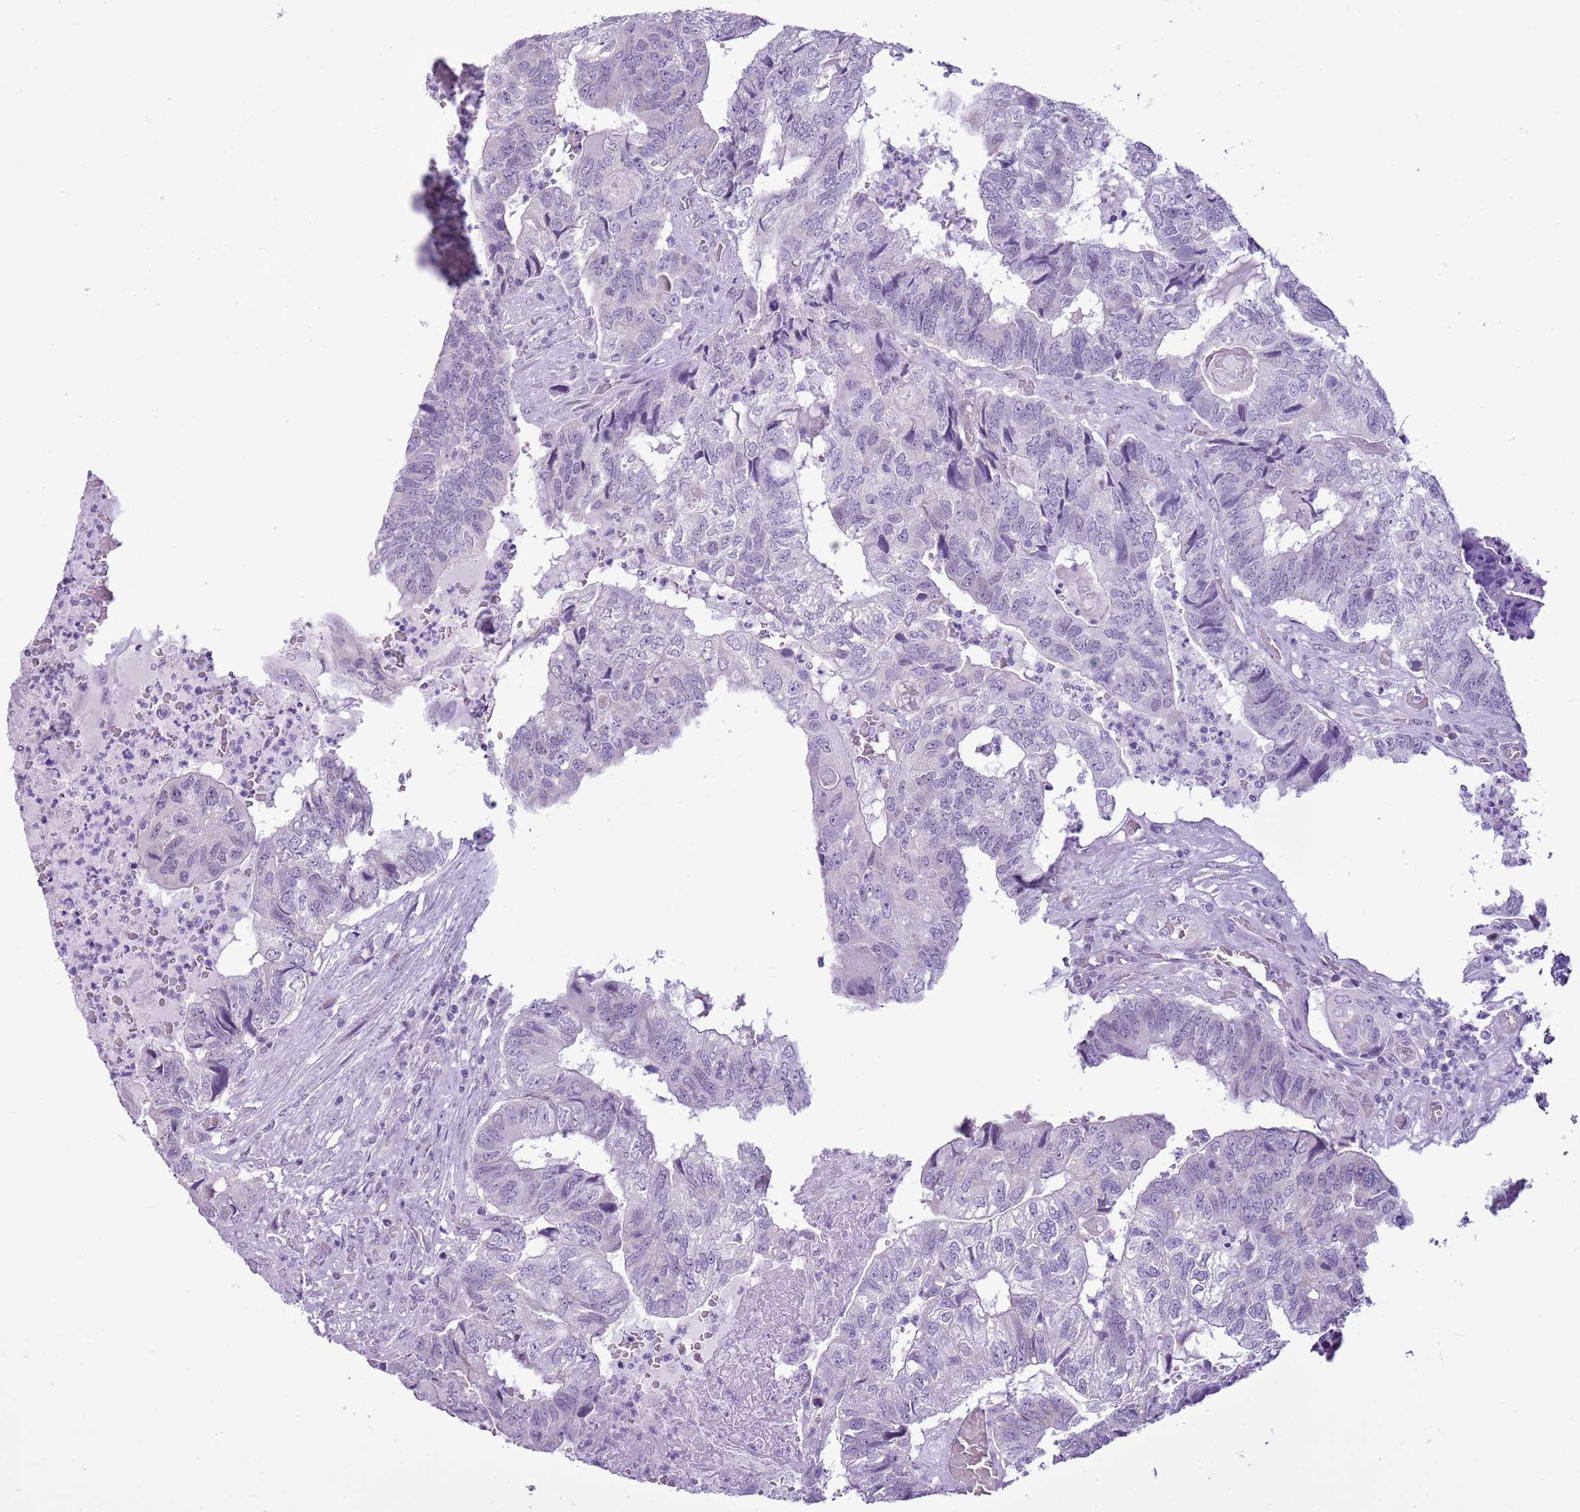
{"staining": {"intensity": "negative", "quantity": "none", "location": "none"}, "tissue": "colorectal cancer", "cell_type": "Tumor cells", "image_type": "cancer", "snomed": [{"axis": "morphology", "description": "Adenocarcinoma, NOS"}, {"axis": "topography", "description": "Colon"}], "caption": "Immunohistochemistry (IHC) micrograph of human colorectal cancer stained for a protein (brown), which reveals no expression in tumor cells.", "gene": "RPL3L", "patient": {"sex": "female", "age": 67}}